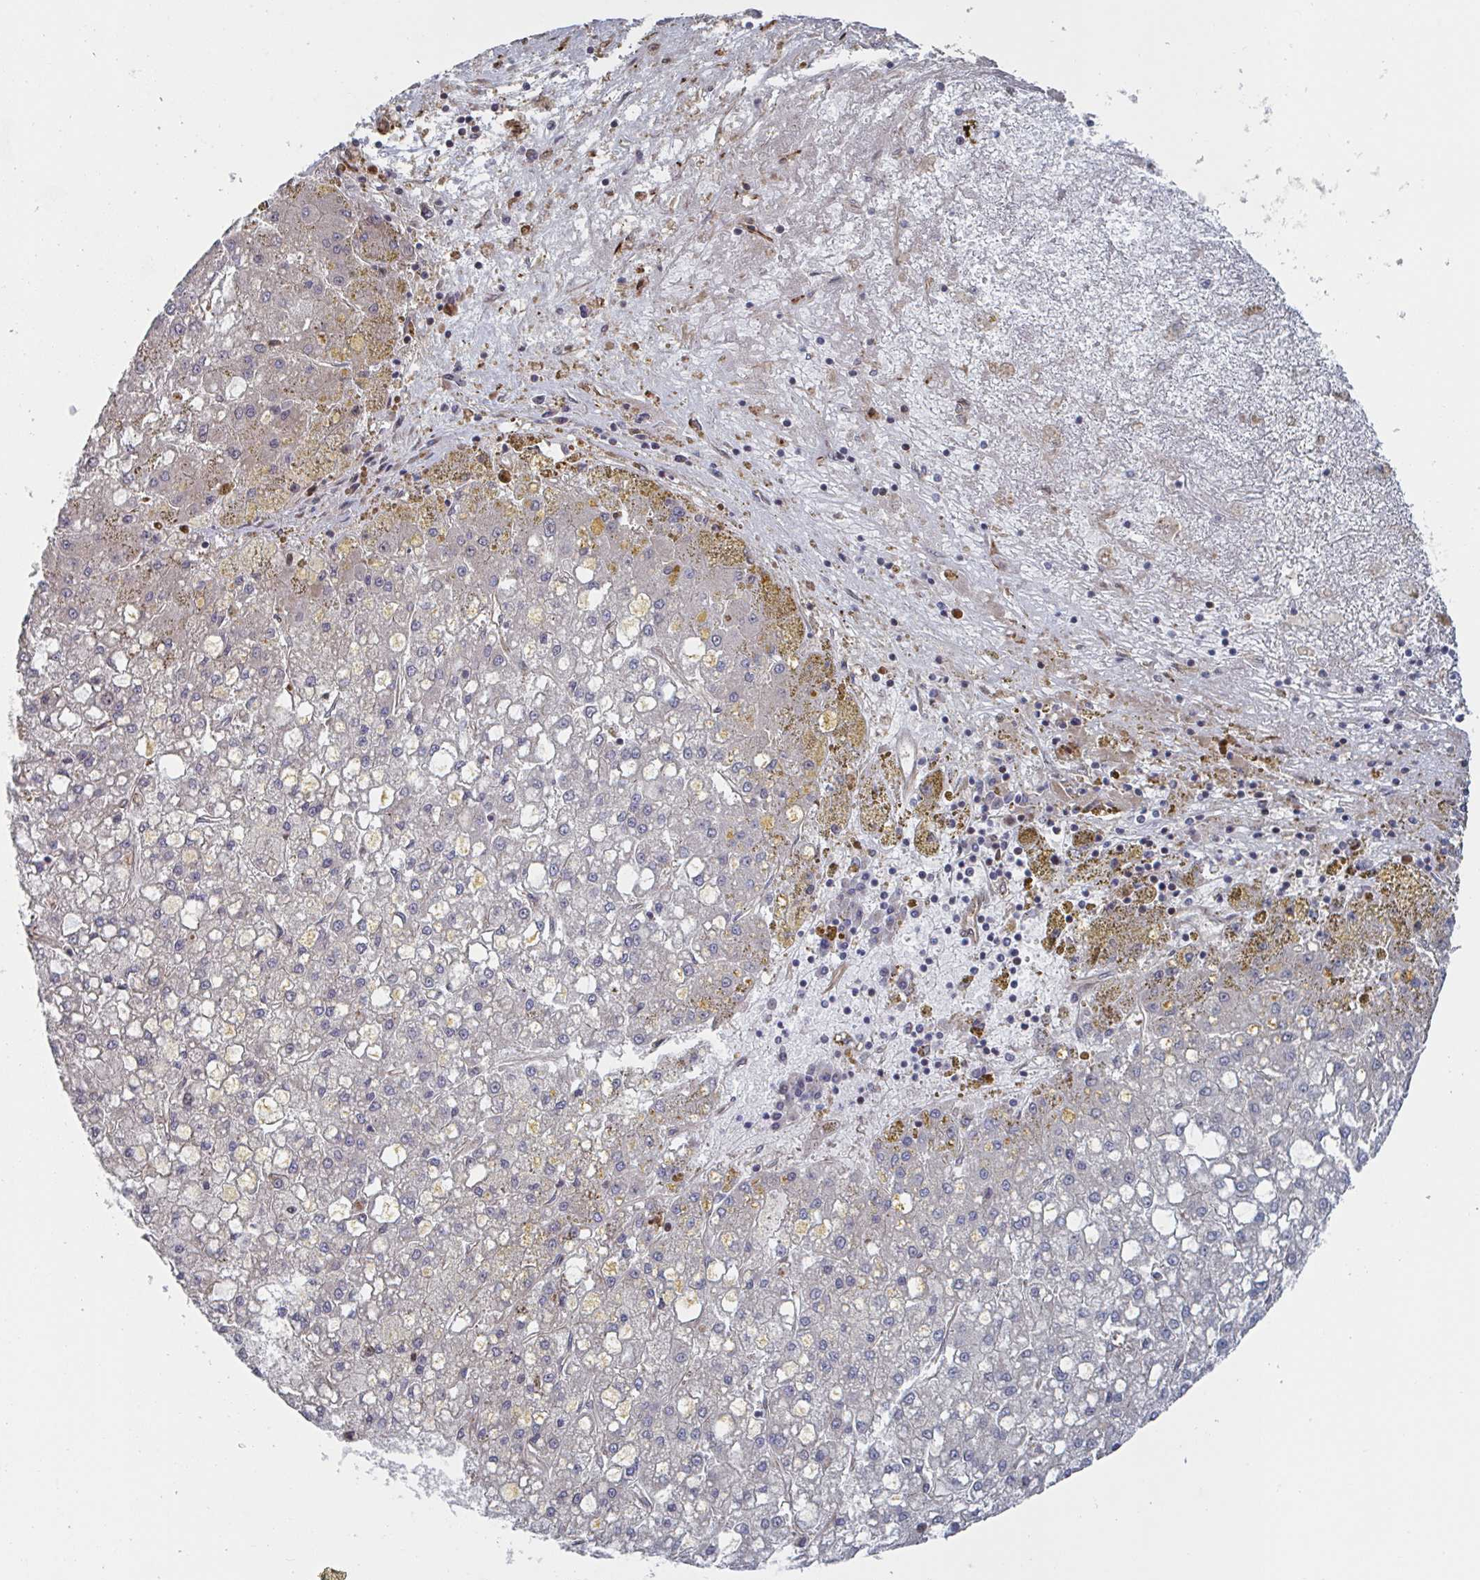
{"staining": {"intensity": "negative", "quantity": "none", "location": "none"}, "tissue": "liver cancer", "cell_type": "Tumor cells", "image_type": "cancer", "snomed": [{"axis": "morphology", "description": "Carcinoma, Hepatocellular, NOS"}, {"axis": "topography", "description": "Liver"}], "caption": "A high-resolution photomicrograph shows immunohistochemistry staining of liver cancer, which shows no significant staining in tumor cells.", "gene": "DVL3", "patient": {"sex": "male", "age": 67}}